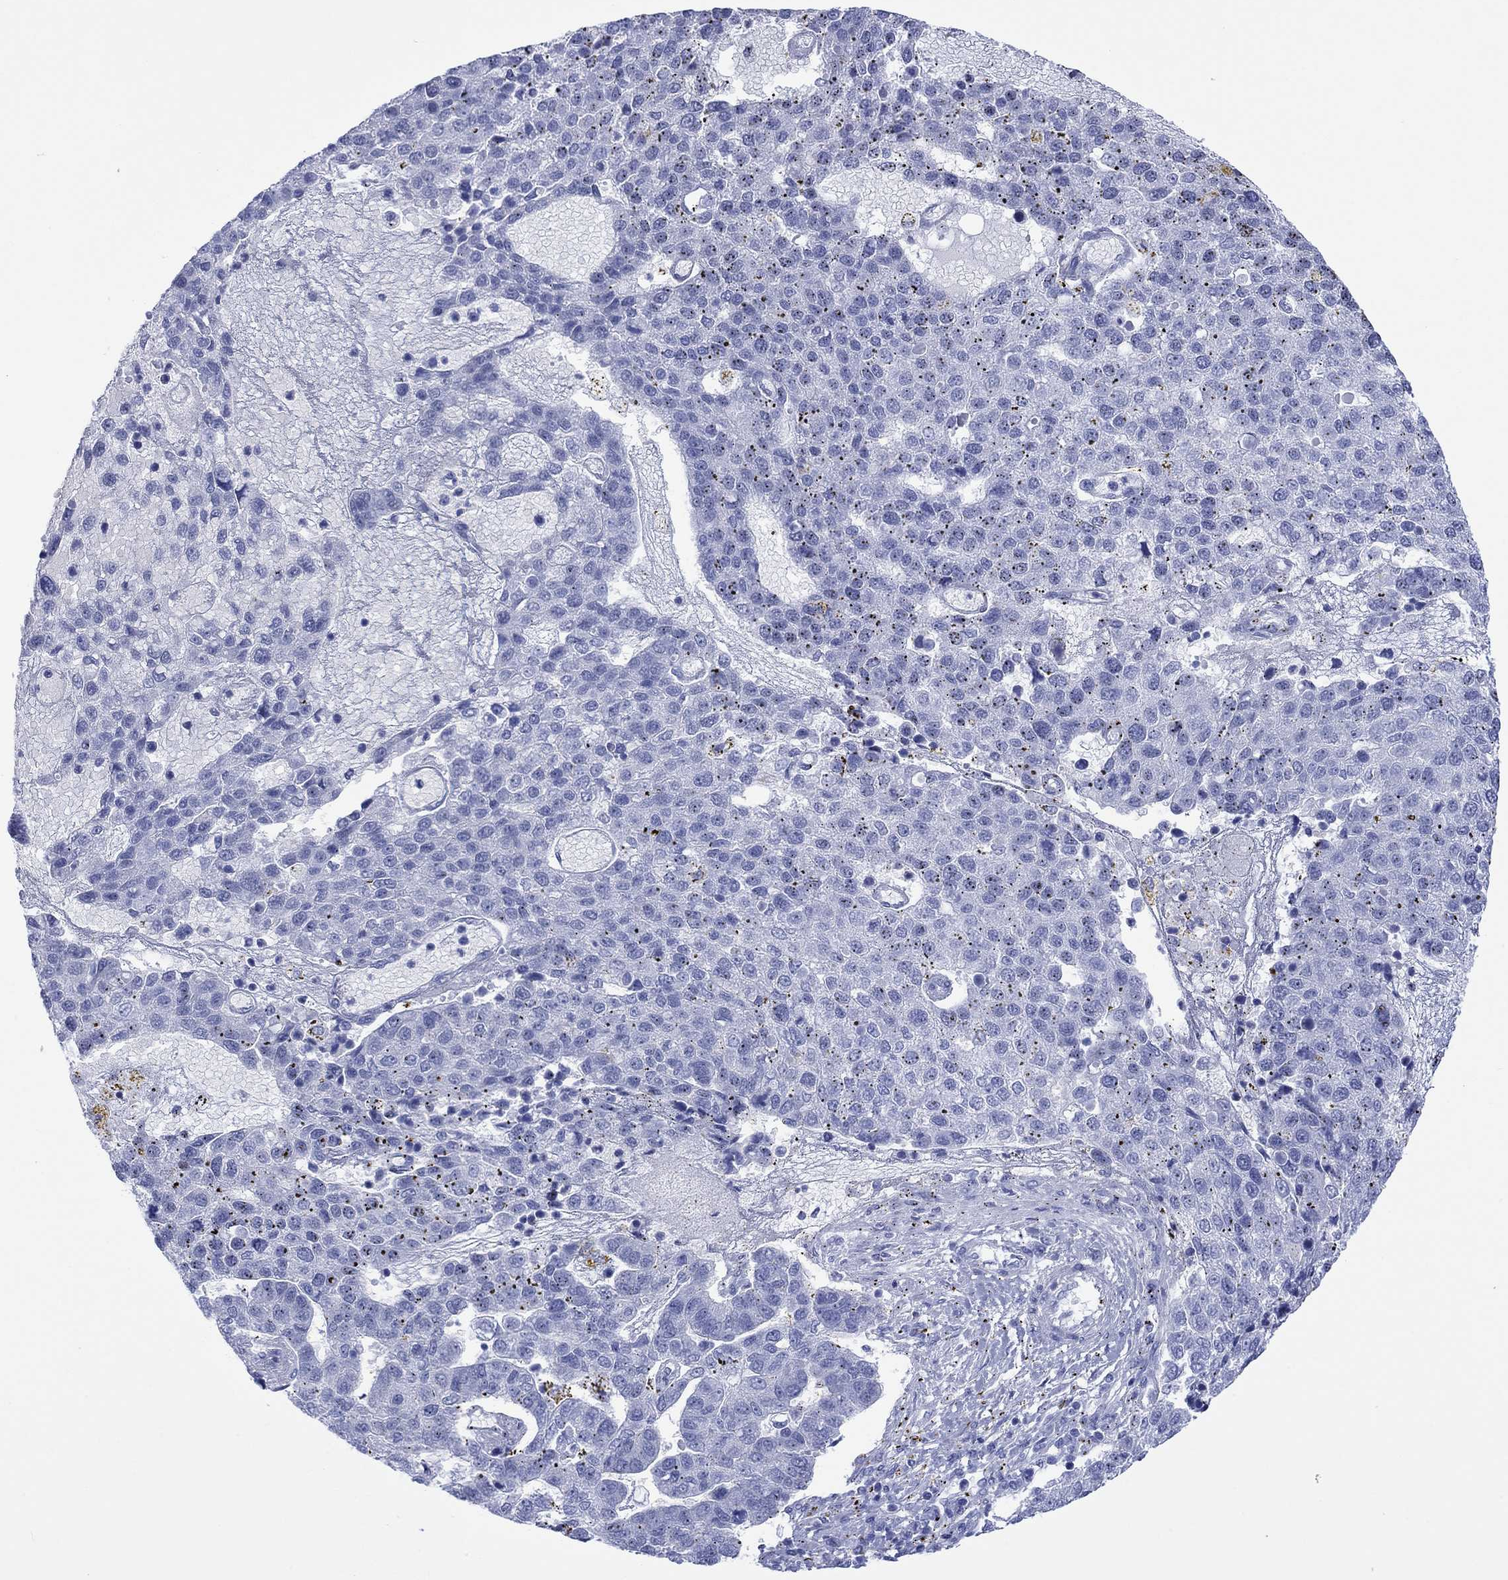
{"staining": {"intensity": "negative", "quantity": "none", "location": "none"}, "tissue": "pancreatic cancer", "cell_type": "Tumor cells", "image_type": "cancer", "snomed": [{"axis": "morphology", "description": "Adenocarcinoma, NOS"}, {"axis": "topography", "description": "Pancreas"}], "caption": "Image shows no protein staining in tumor cells of adenocarcinoma (pancreatic) tissue.", "gene": "MLANA", "patient": {"sex": "female", "age": 61}}